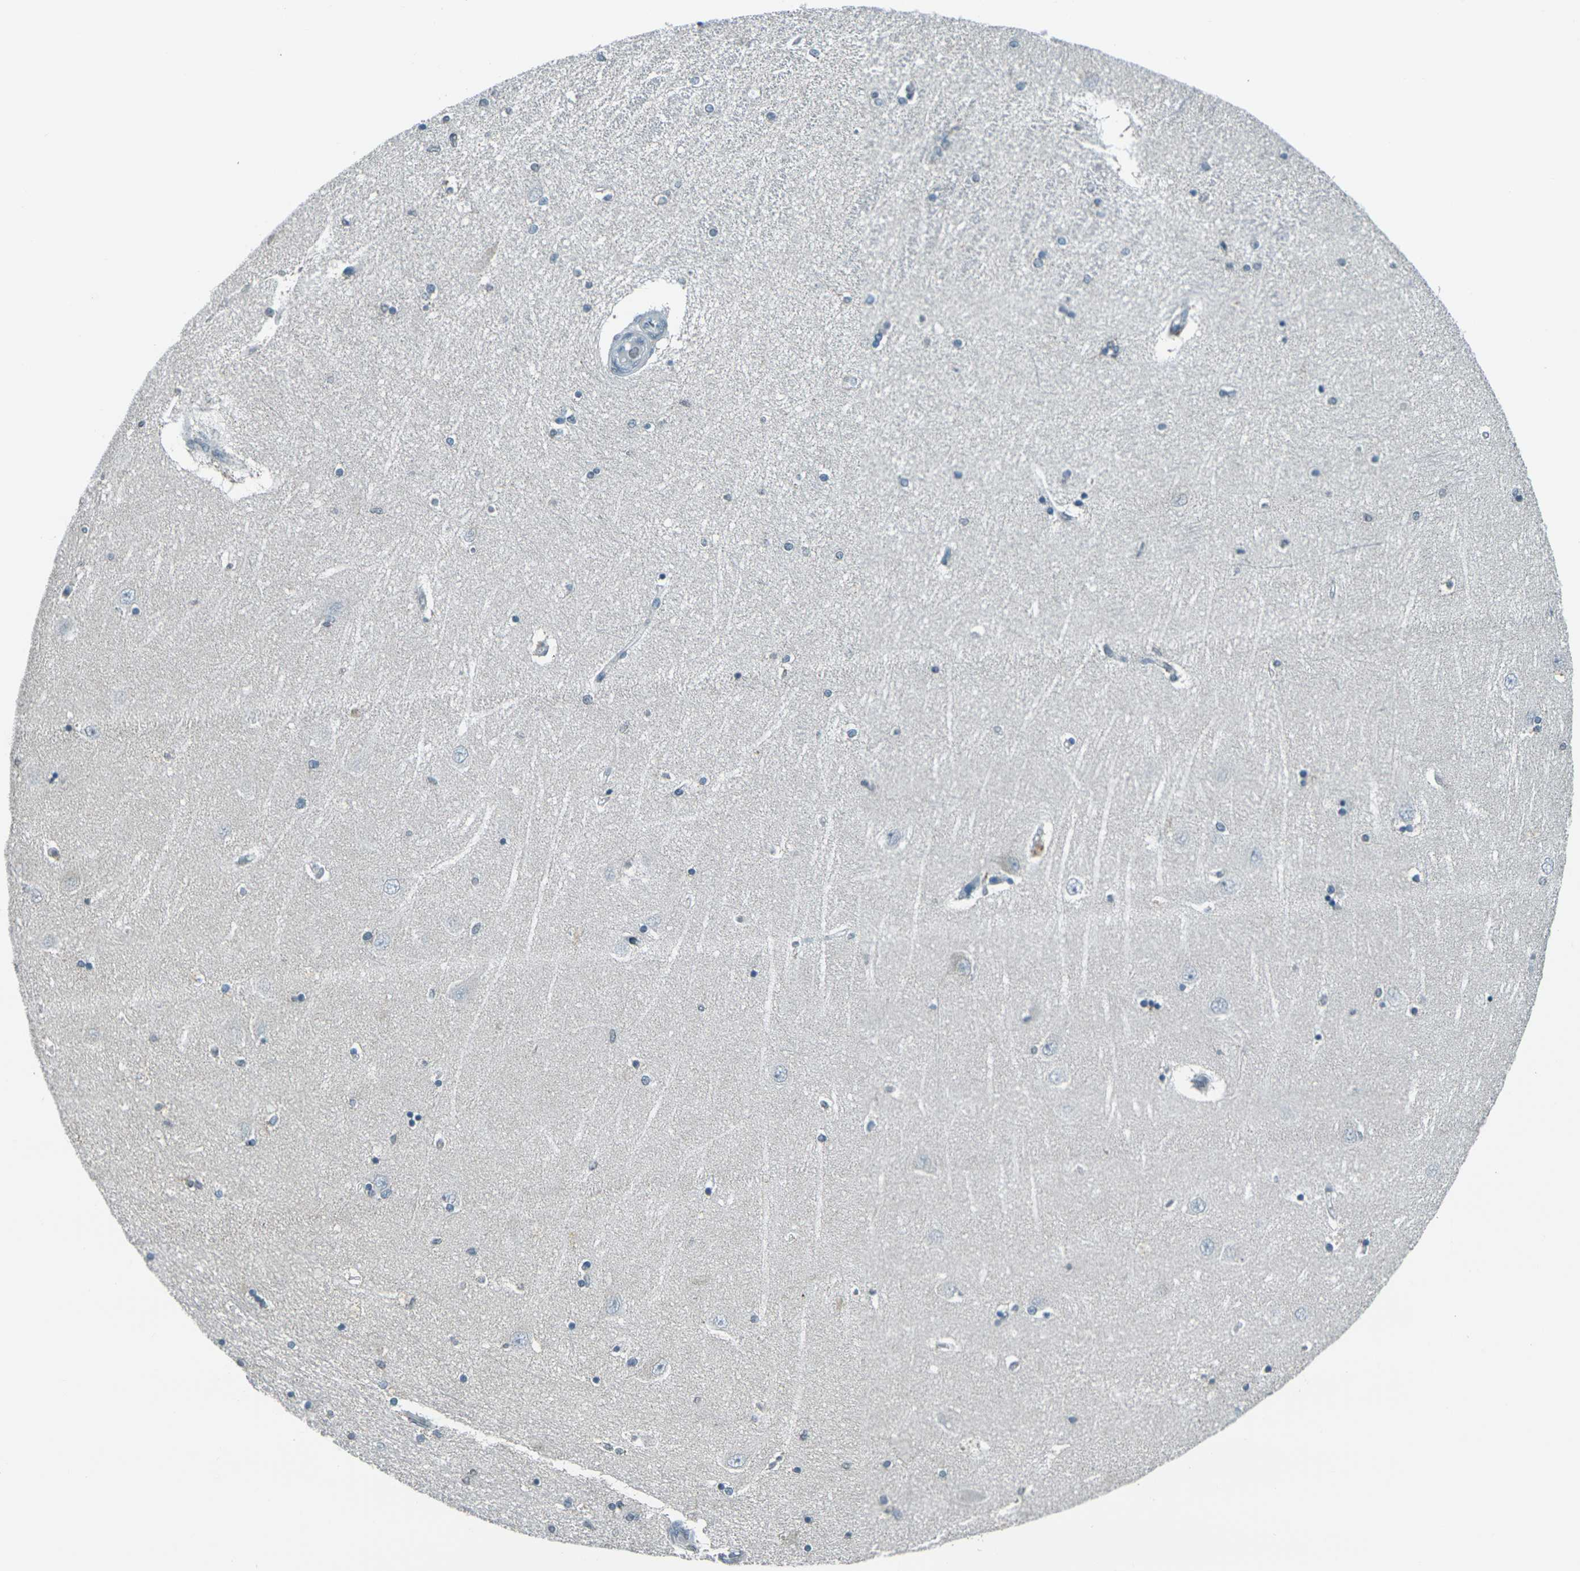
{"staining": {"intensity": "negative", "quantity": "none", "location": "none"}, "tissue": "hippocampus", "cell_type": "Glial cells", "image_type": "normal", "snomed": [{"axis": "morphology", "description": "Normal tissue, NOS"}, {"axis": "topography", "description": "Hippocampus"}], "caption": "Human hippocampus stained for a protein using immunohistochemistry displays no positivity in glial cells.", "gene": "H2BC1", "patient": {"sex": "female", "age": 54}}